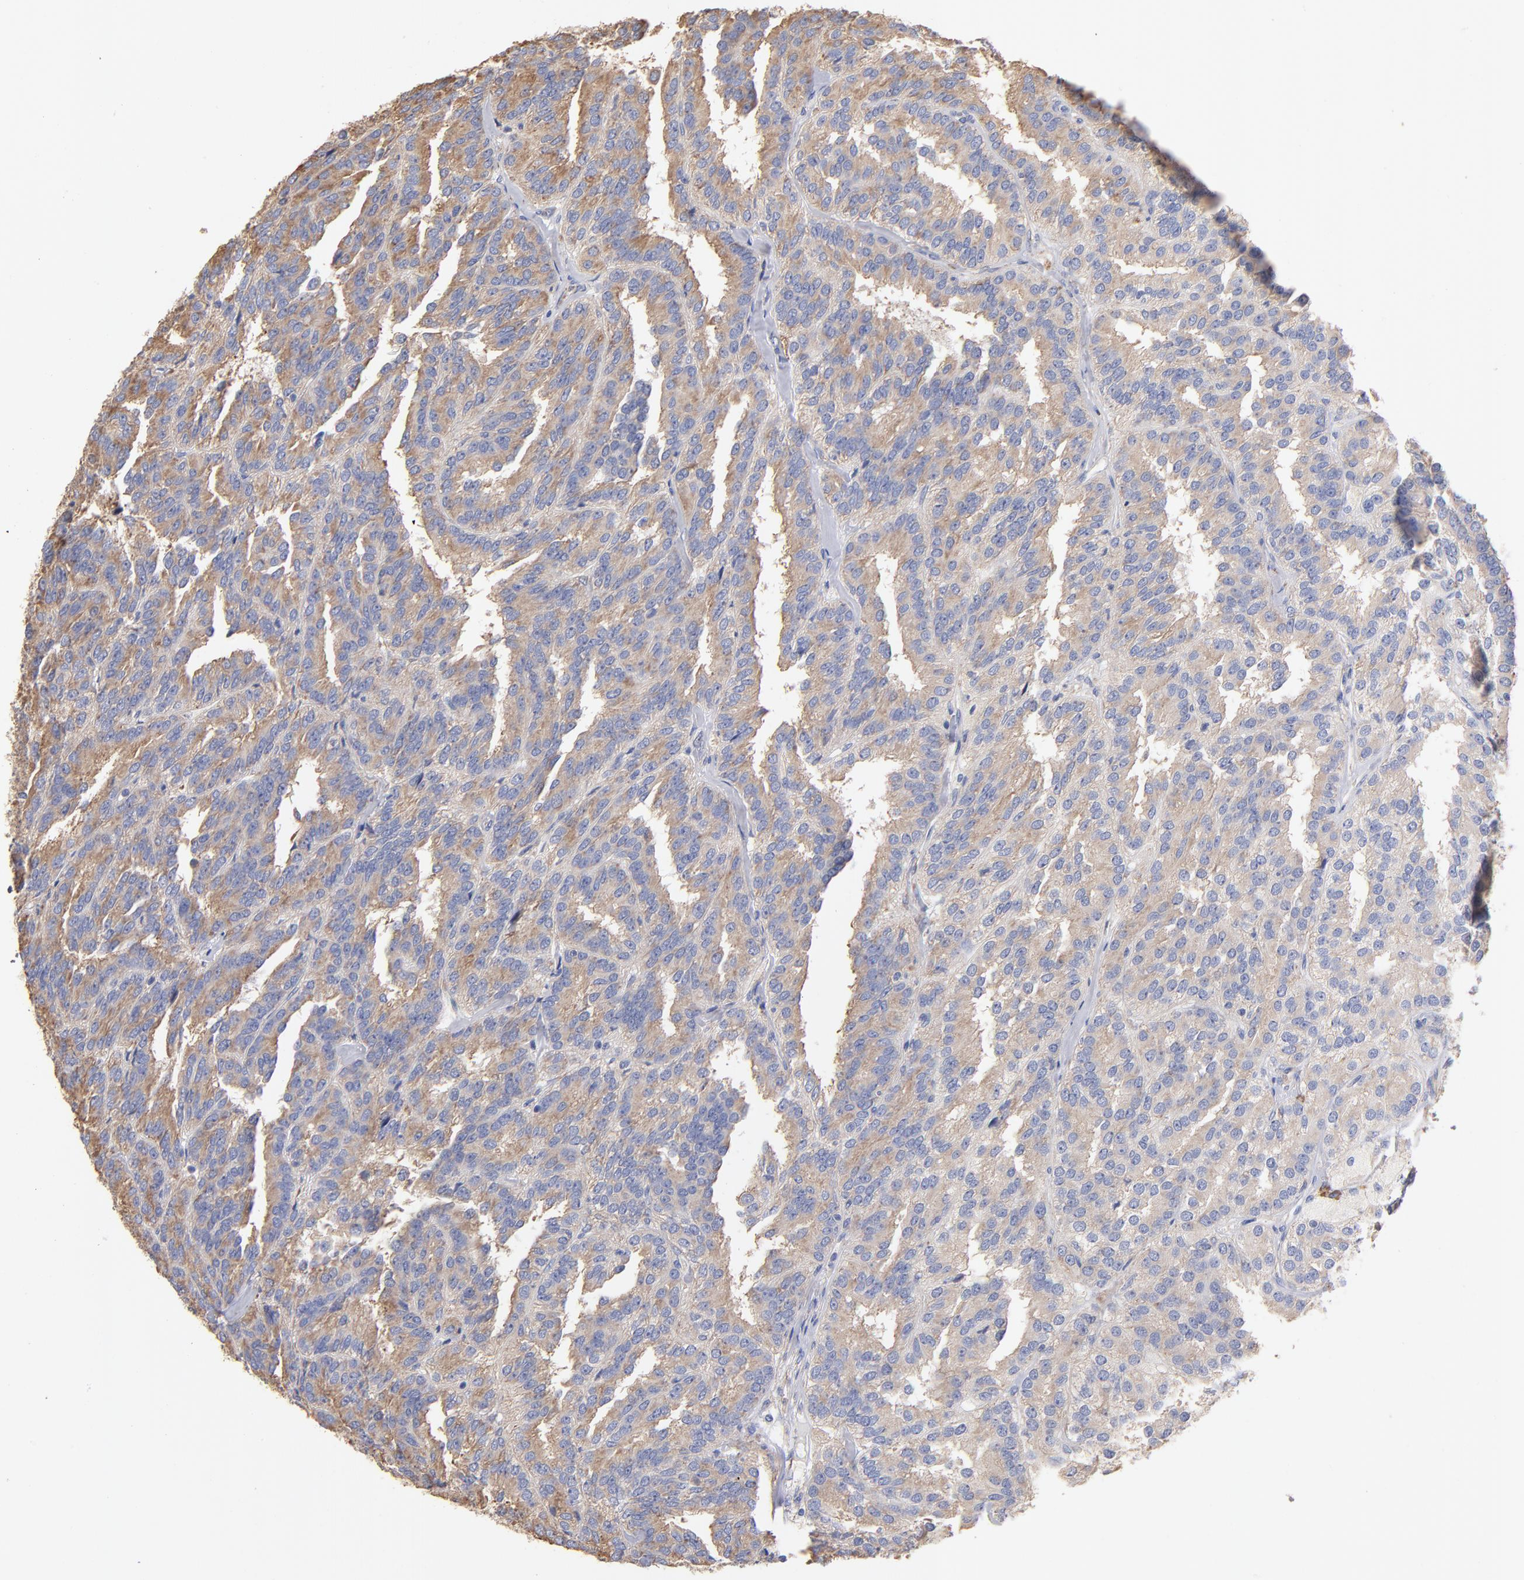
{"staining": {"intensity": "weak", "quantity": ">75%", "location": "cytoplasmic/membranous"}, "tissue": "renal cancer", "cell_type": "Tumor cells", "image_type": "cancer", "snomed": [{"axis": "morphology", "description": "Adenocarcinoma, NOS"}, {"axis": "topography", "description": "Kidney"}], "caption": "Protein staining displays weak cytoplasmic/membranous expression in approximately >75% of tumor cells in renal adenocarcinoma.", "gene": "RPL9", "patient": {"sex": "male", "age": 46}}